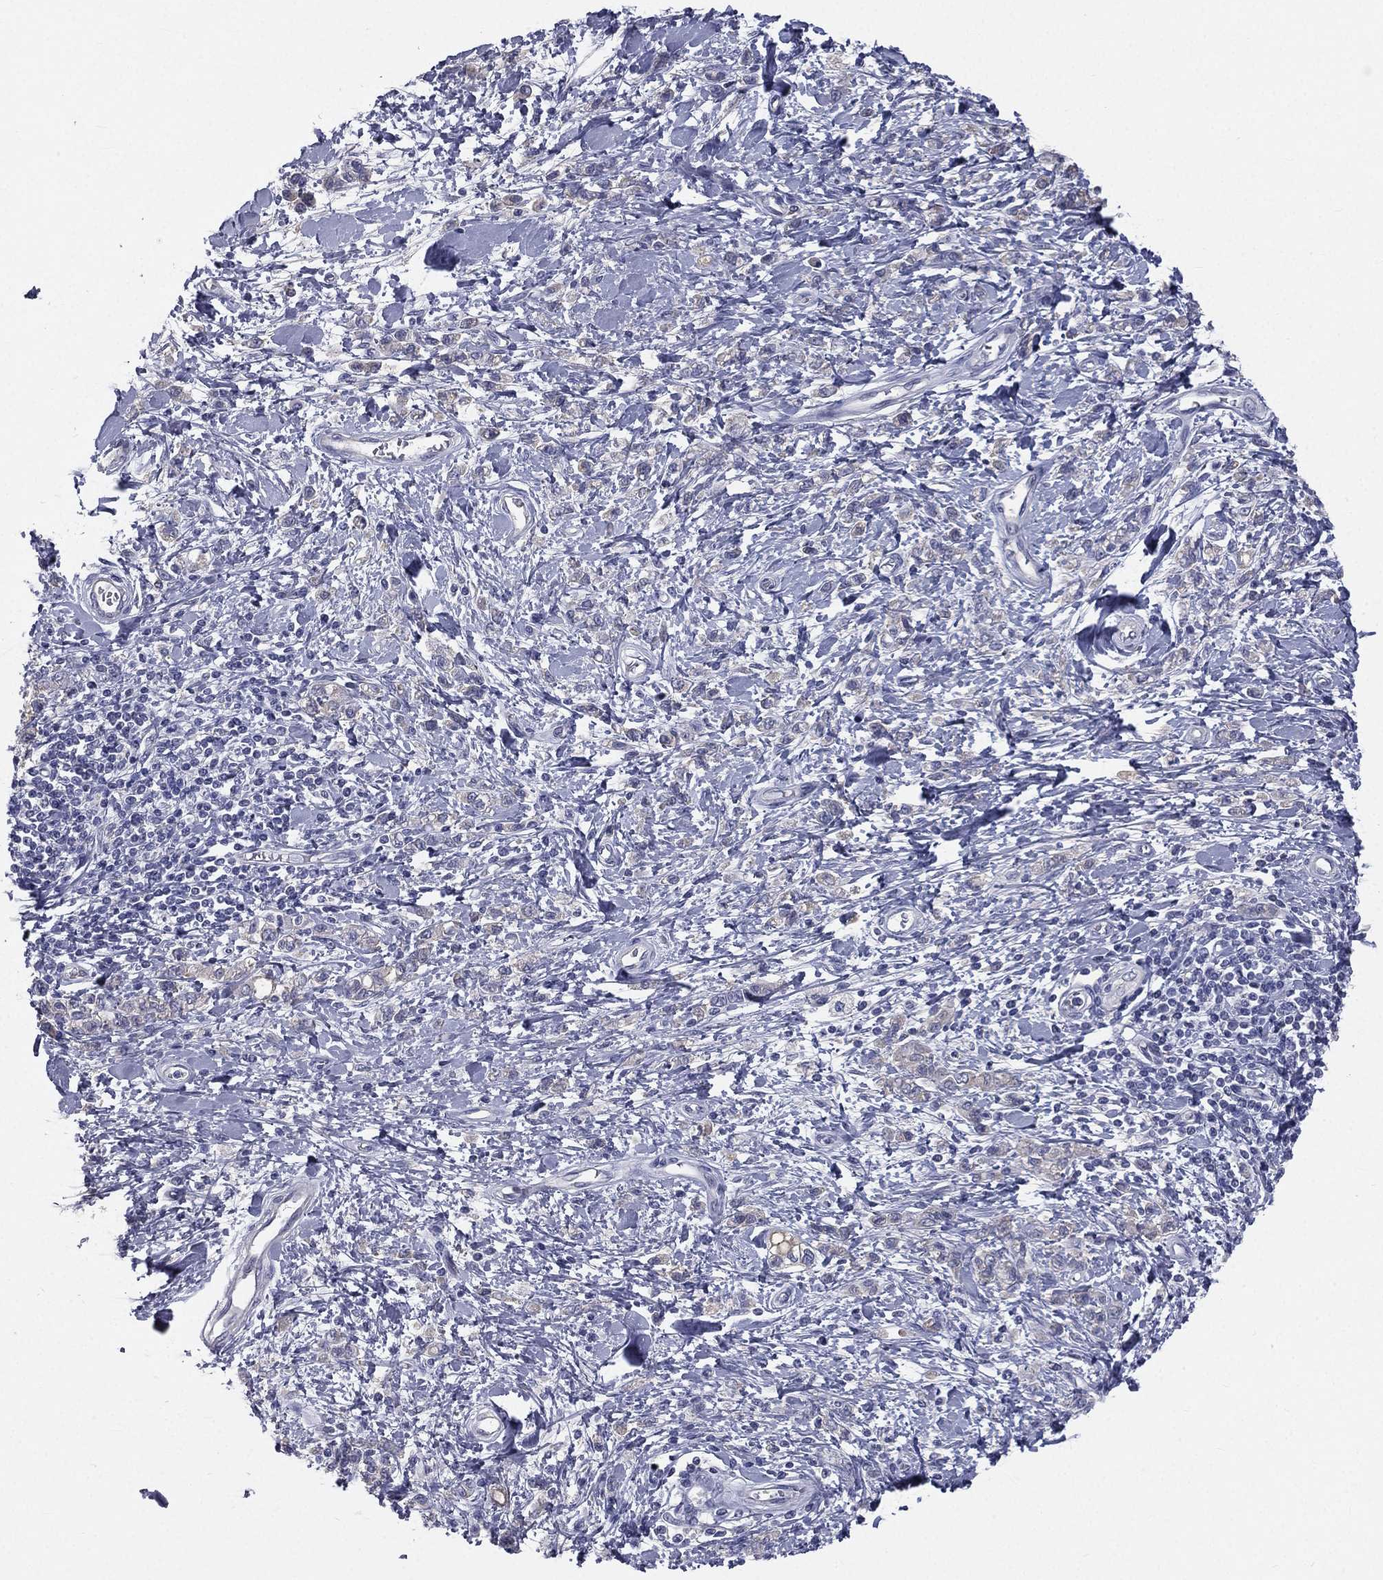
{"staining": {"intensity": "negative", "quantity": "none", "location": "none"}, "tissue": "stomach cancer", "cell_type": "Tumor cells", "image_type": "cancer", "snomed": [{"axis": "morphology", "description": "Adenocarcinoma, NOS"}, {"axis": "topography", "description": "Stomach"}], "caption": "The micrograph demonstrates no staining of tumor cells in adenocarcinoma (stomach). (DAB immunohistochemistry, high magnification).", "gene": "MUC13", "patient": {"sex": "male", "age": 77}}